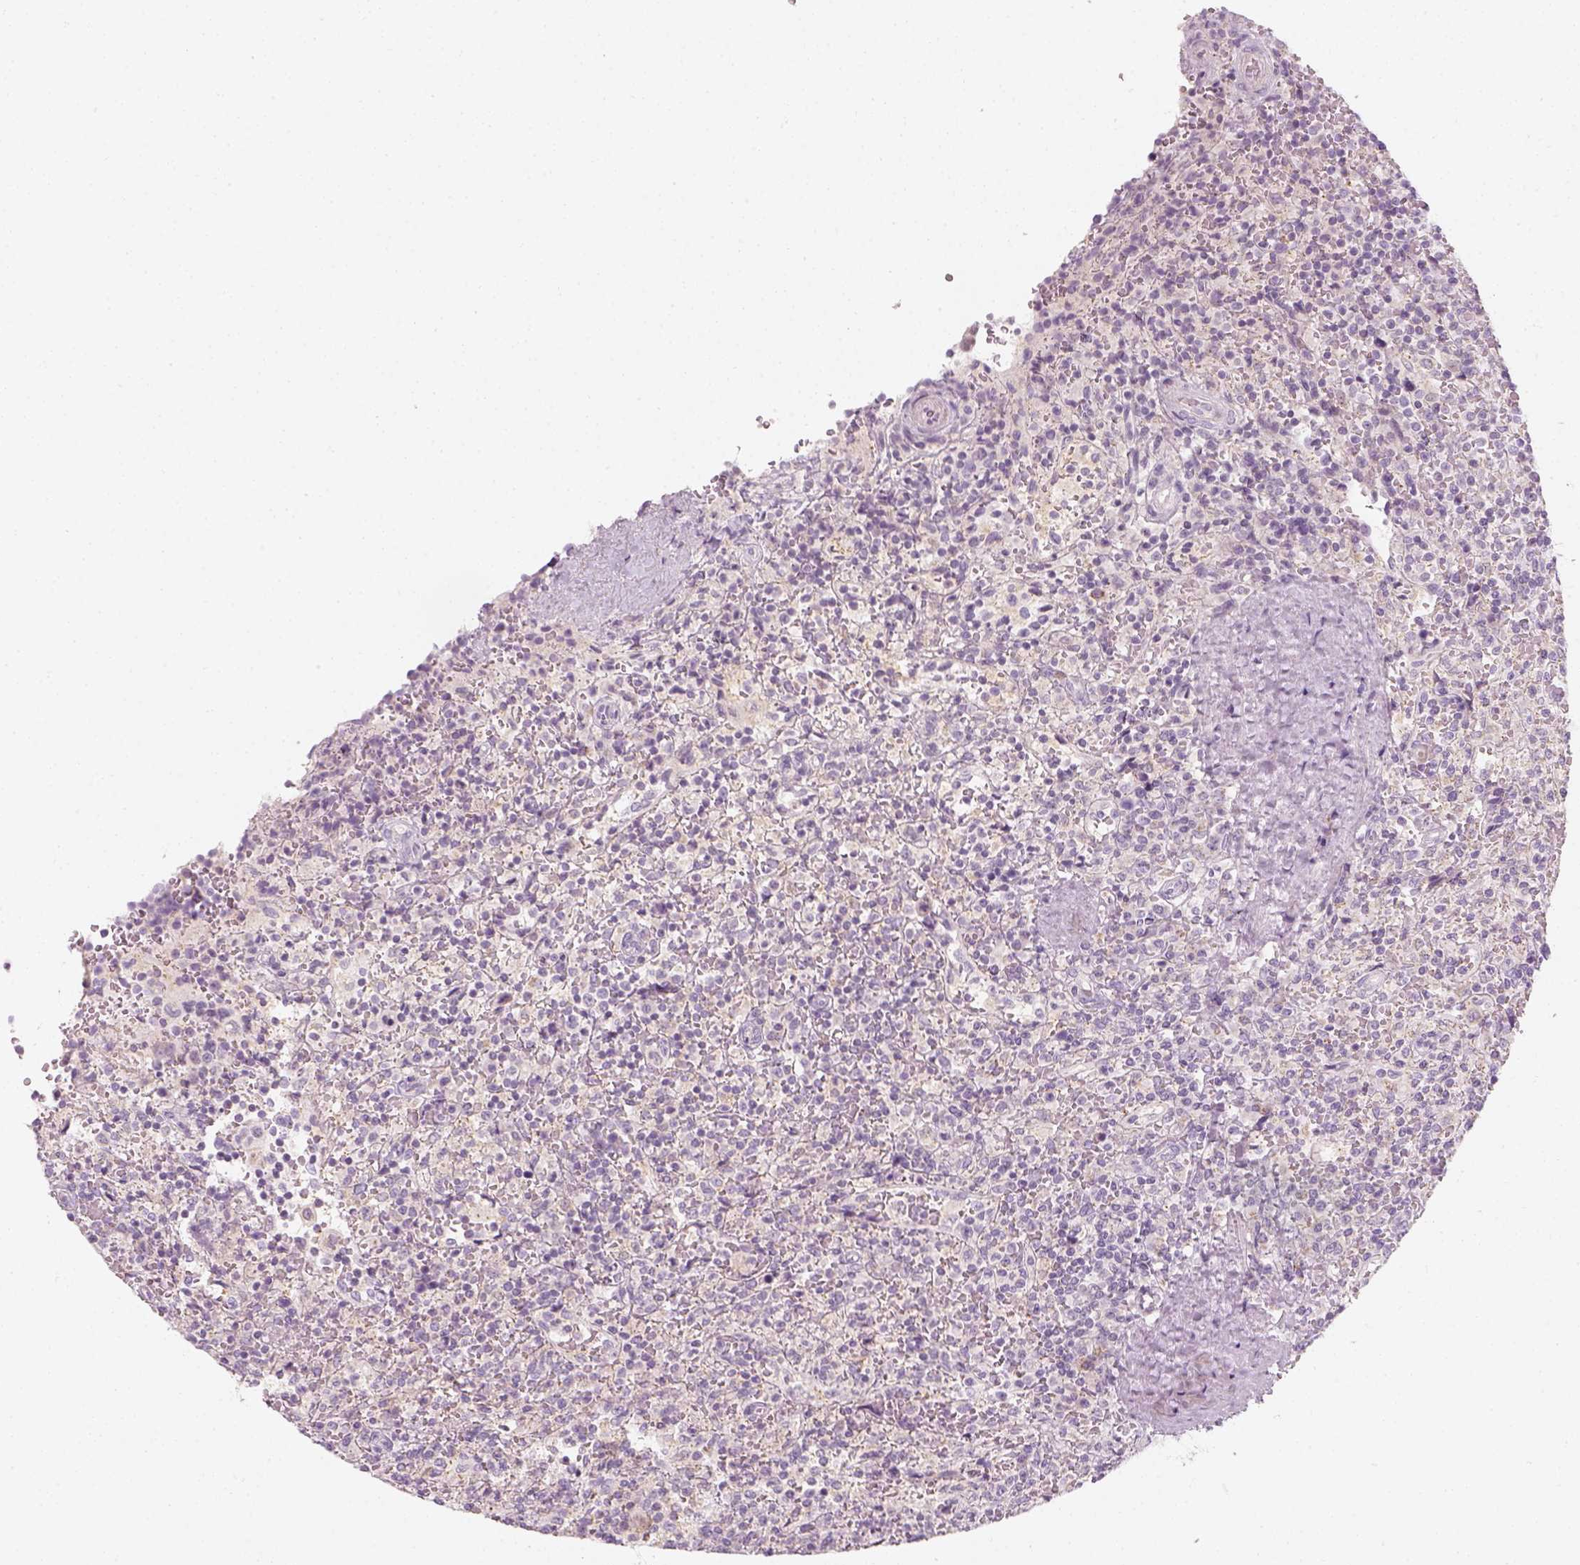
{"staining": {"intensity": "negative", "quantity": "none", "location": "none"}, "tissue": "lymphoma", "cell_type": "Tumor cells", "image_type": "cancer", "snomed": [{"axis": "morphology", "description": "Malignant lymphoma, non-Hodgkin's type, Low grade"}, {"axis": "topography", "description": "Spleen"}], "caption": "DAB (3,3'-diaminobenzidine) immunohistochemical staining of human lymphoma reveals no significant positivity in tumor cells.", "gene": "PRAME", "patient": {"sex": "male", "age": 62}}